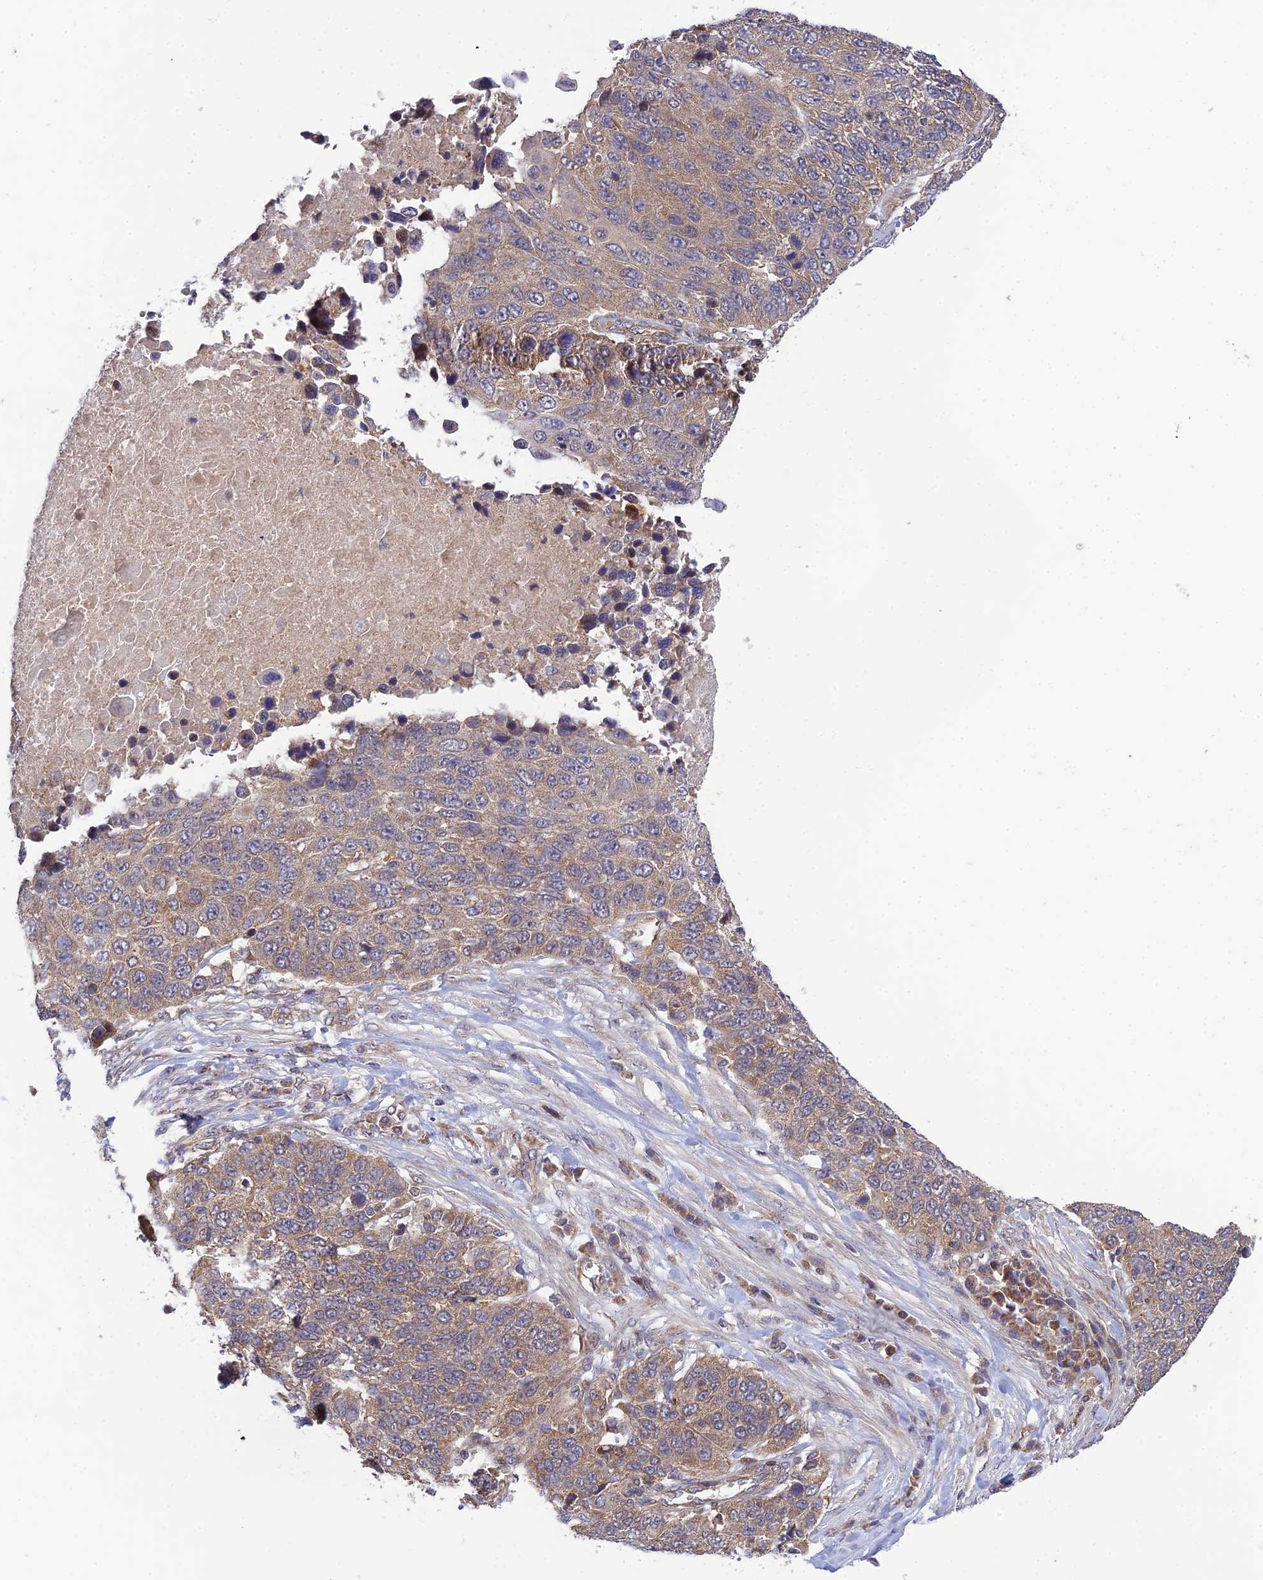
{"staining": {"intensity": "weak", "quantity": ">75%", "location": "cytoplasmic/membranous"}, "tissue": "lung cancer", "cell_type": "Tumor cells", "image_type": "cancer", "snomed": [{"axis": "morphology", "description": "Normal tissue, NOS"}, {"axis": "morphology", "description": "Squamous cell carcinoma, NOS"}, {"axis": "topography", "description": "Lymph node"}, {"axis": "topography", "description": "Lung"}], "caption": "Tumor cells reveal weak cytoplasmic/membranous staining in approximately >75% of cells in lung cancer (squamous cell carcinoma).", "gene": "PLEKHG2", "patient": {"sex": "male", "age": 66}}